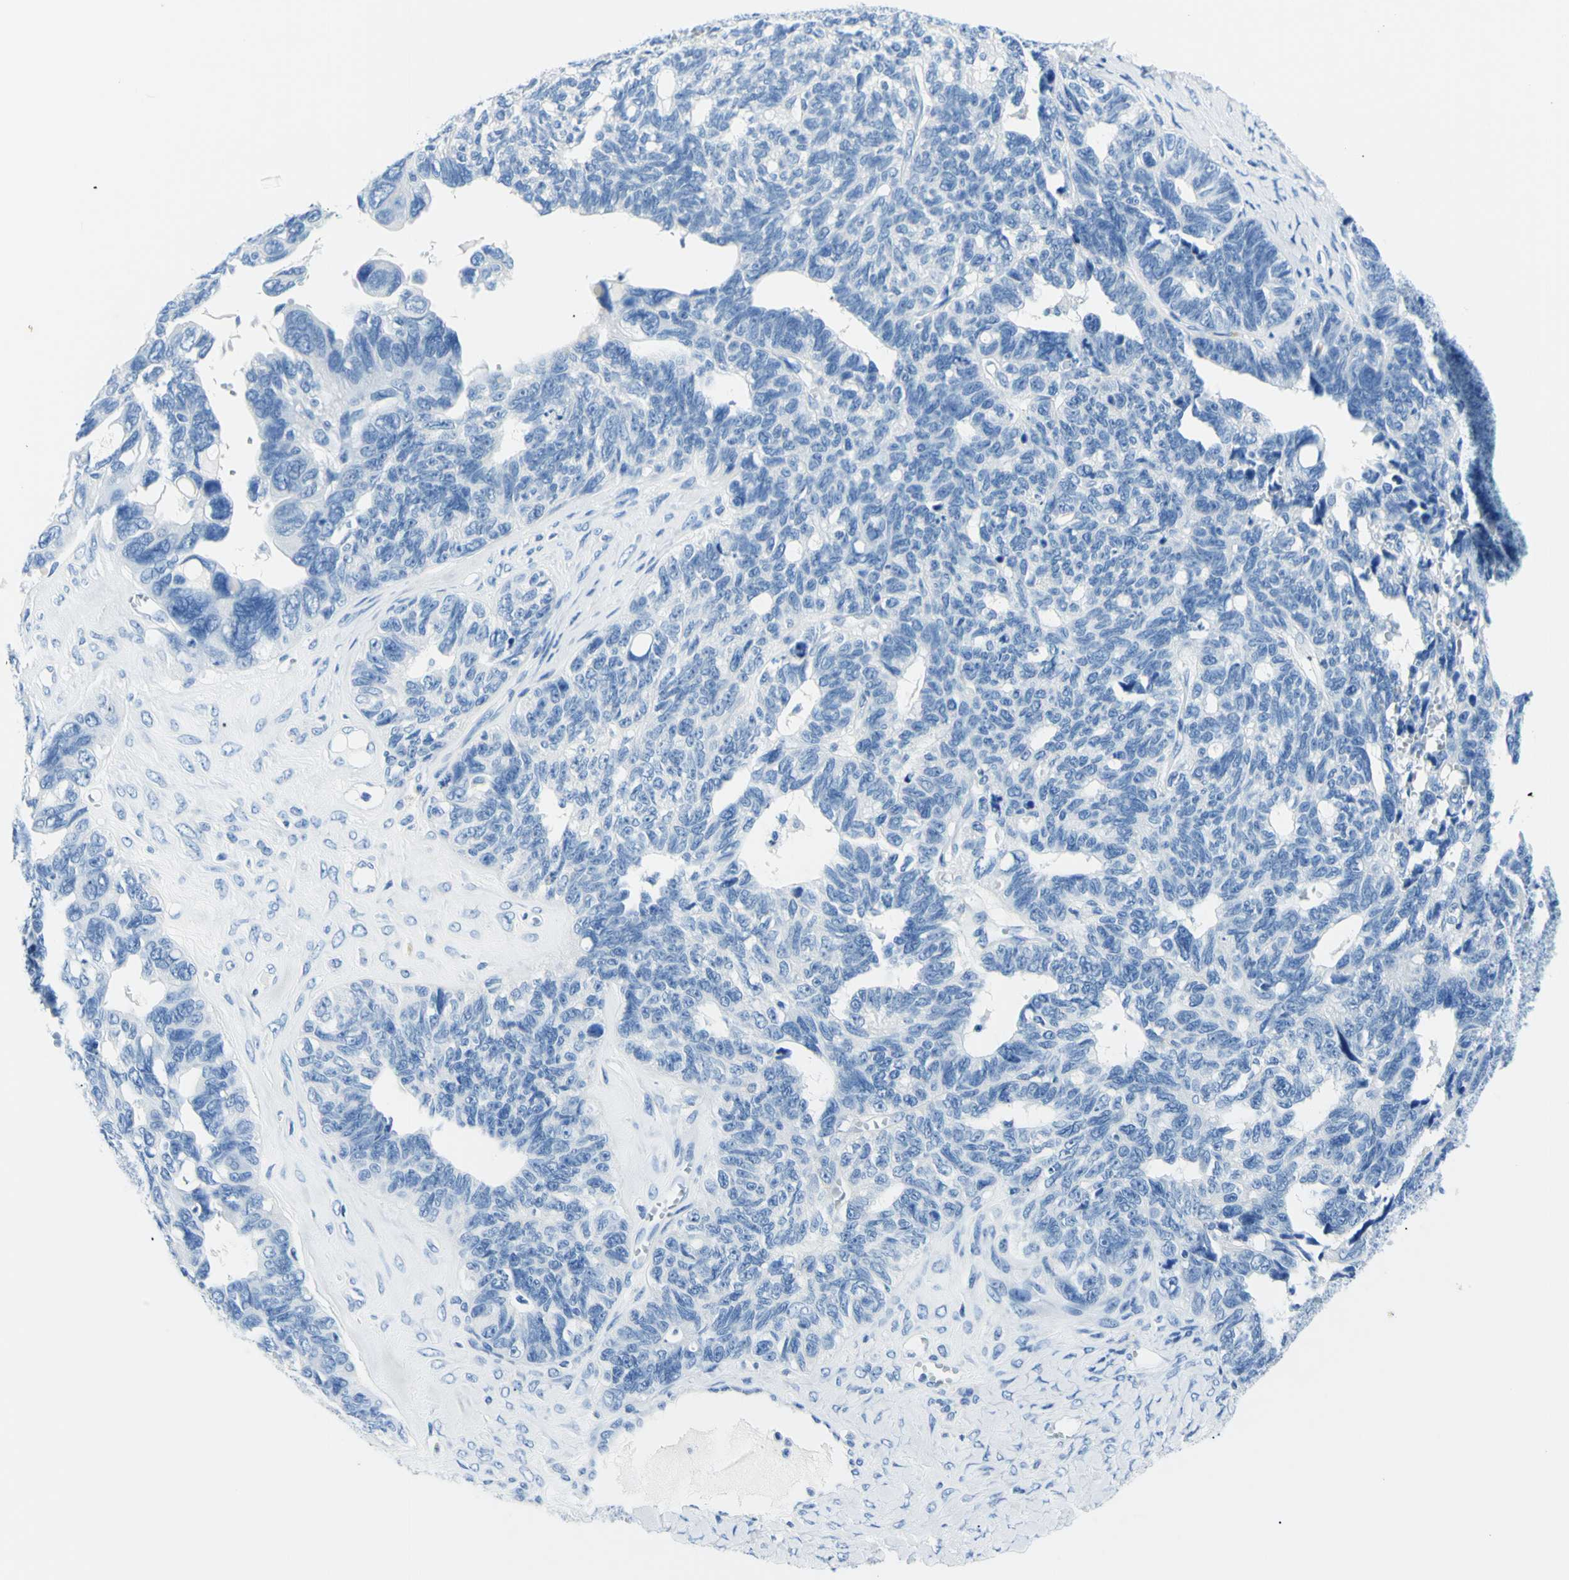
{"staining": {"intensity": "negative", "quantity": "none", "location": "none"}, "tissue": "ovarian cancer", "cell_type": "Tumor cells", "image_type": "cancer", "snomed": [{"axis": "morphology", "description": "Cystadenocarcinoma, serous, NOS"}, {"axis": "topography", "description": "Ovary"}], "caption": "Ovarian cancer stained for a protein using immunohistochemistry (IHC) displays no staining tumor cells.", "gene": "MYH2", "patient": {"sex": "female", "age": 79}}